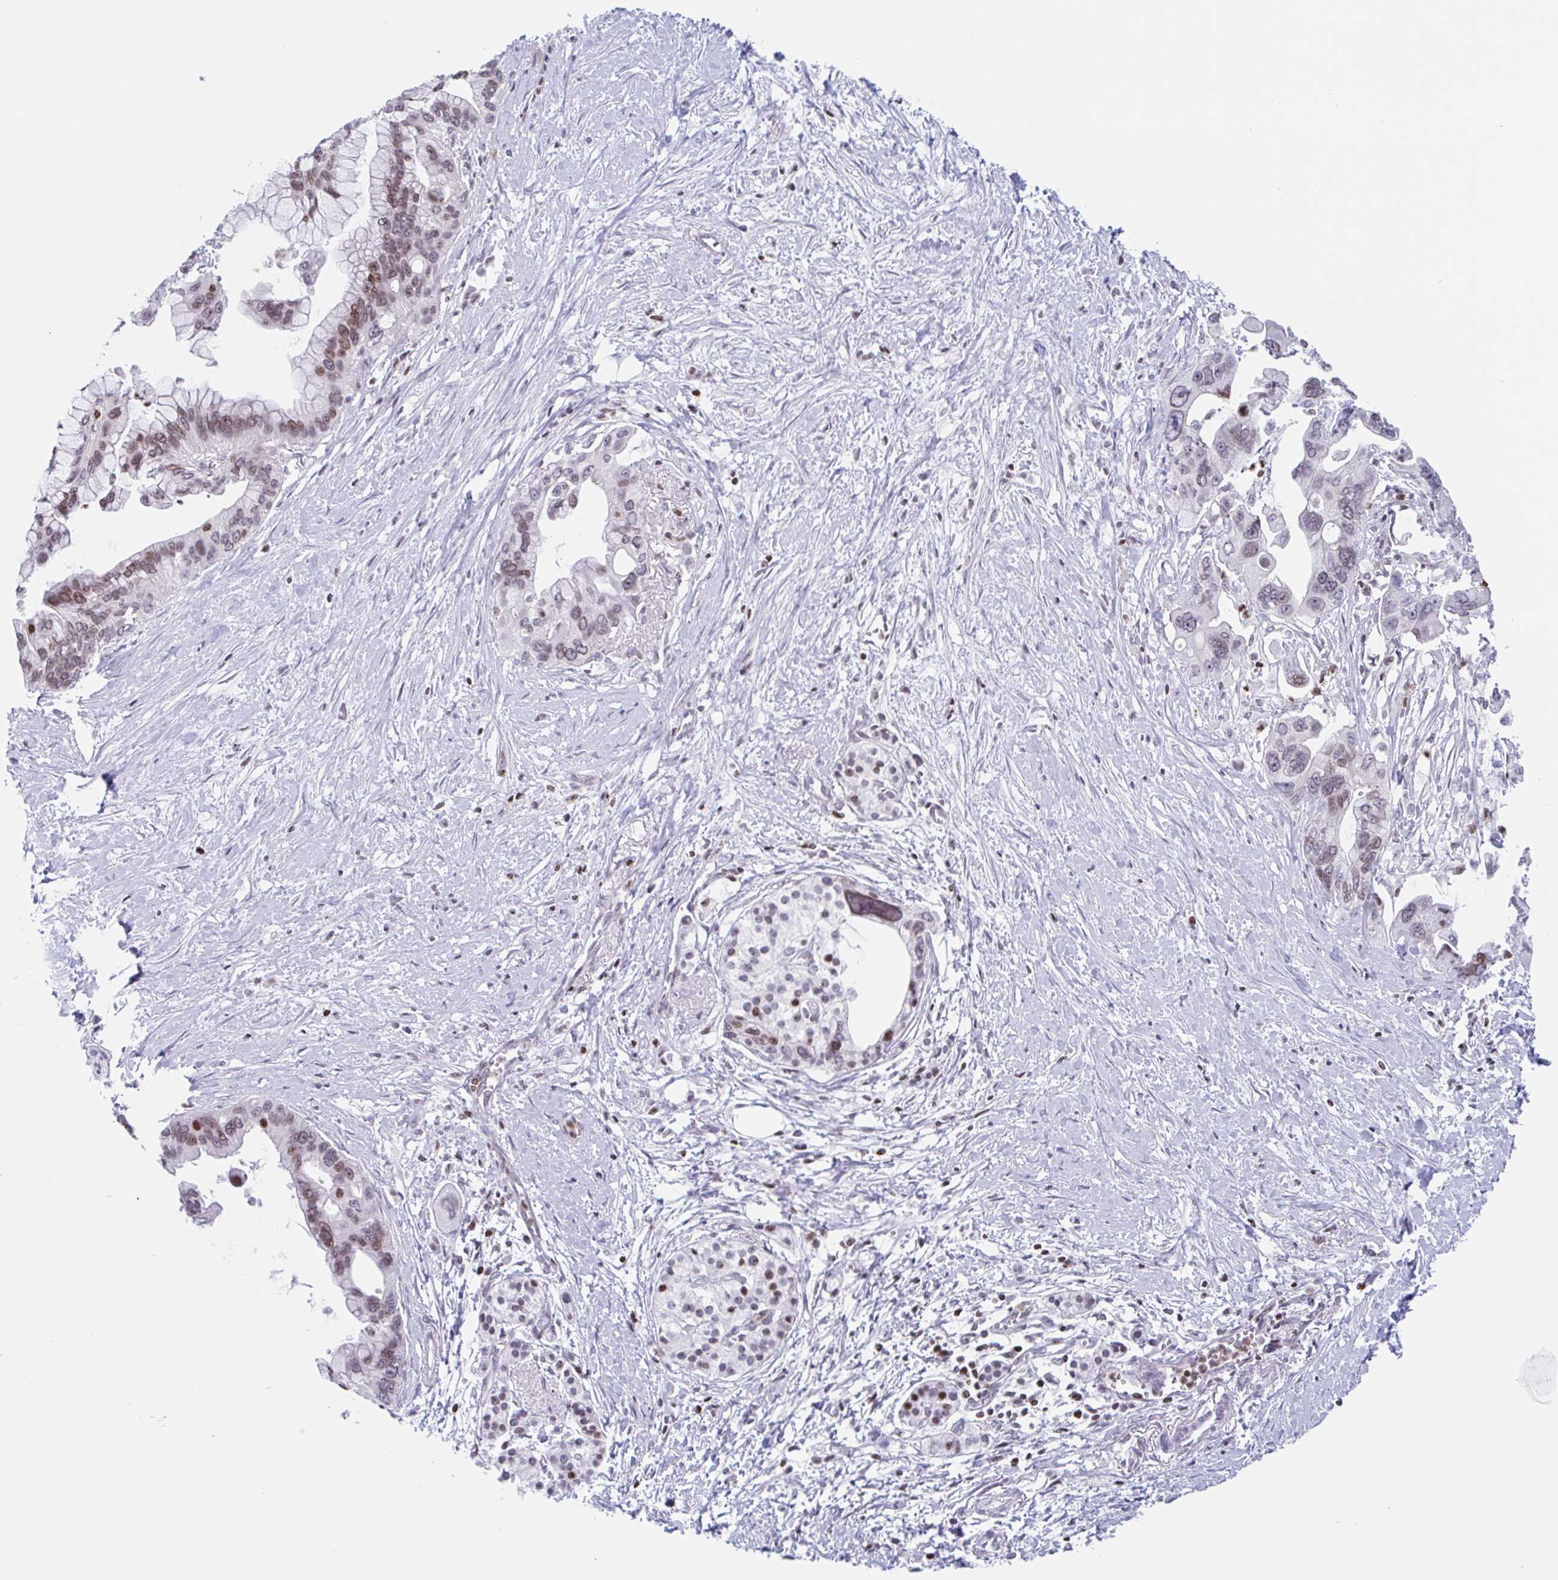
{"staining": {"intensity": "moderate", "quantity": ">75%", "location": "nuclear"}, "tissue": "pancreatic cancer", "cell_type": "Tumor cells", "image_type": "cancer", "snomed": [{"axis": "morphology", "description": "Adenocarcinoma, NOS"}, {"axis": "topography", "description": "Pancreas"}], "caption": "A photomicrograph of pancreatic cancer (adenocarcinoma) stained for a protein reveals moderate nuclear brown staining in tumor cells.", "gene": "NOL6", "patient": {"sex": "female", "age": 83}}